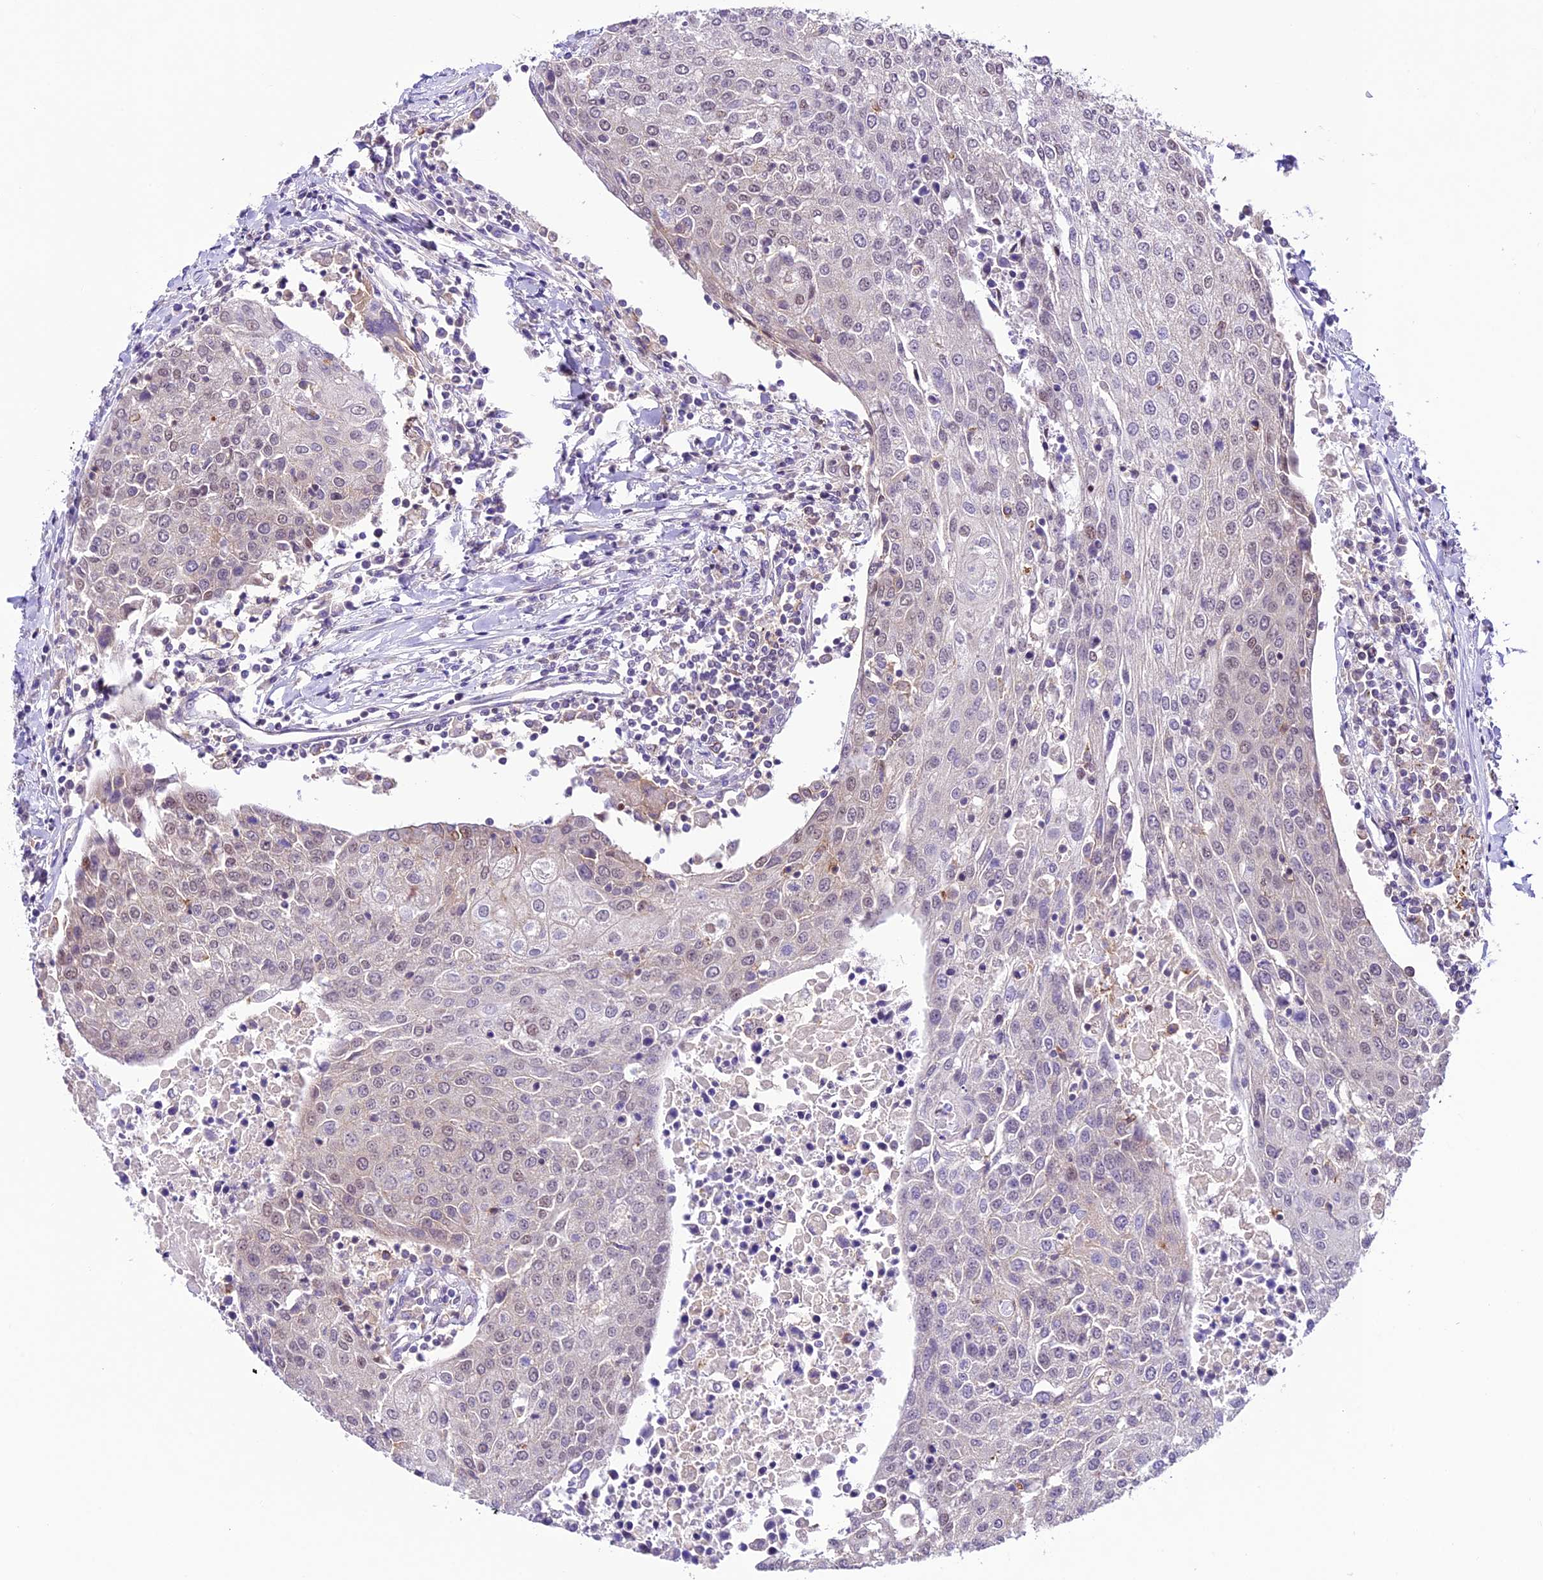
{"staining": {"intensity": "weak", "quantity": "<25%", "location": "nuclear"}, "tissue": "urothelial cancer", "cell_type": "Tumor cells", "image_type": "cancer", "snomed": [{"axis": "morphology", "description": "Urothelial carcinoma, High grade"}, {"axis": "topography", "description": "Urinary bladder"}], "caption": "A high-resolution histopathology image shows immunohistochemistry (IHC) staining of high-grade urothelial carcinoma, which displays no significant staining in tumor cells.", "gene": "SHKBP1", "patient": {"sex": "female", "age": 85}}